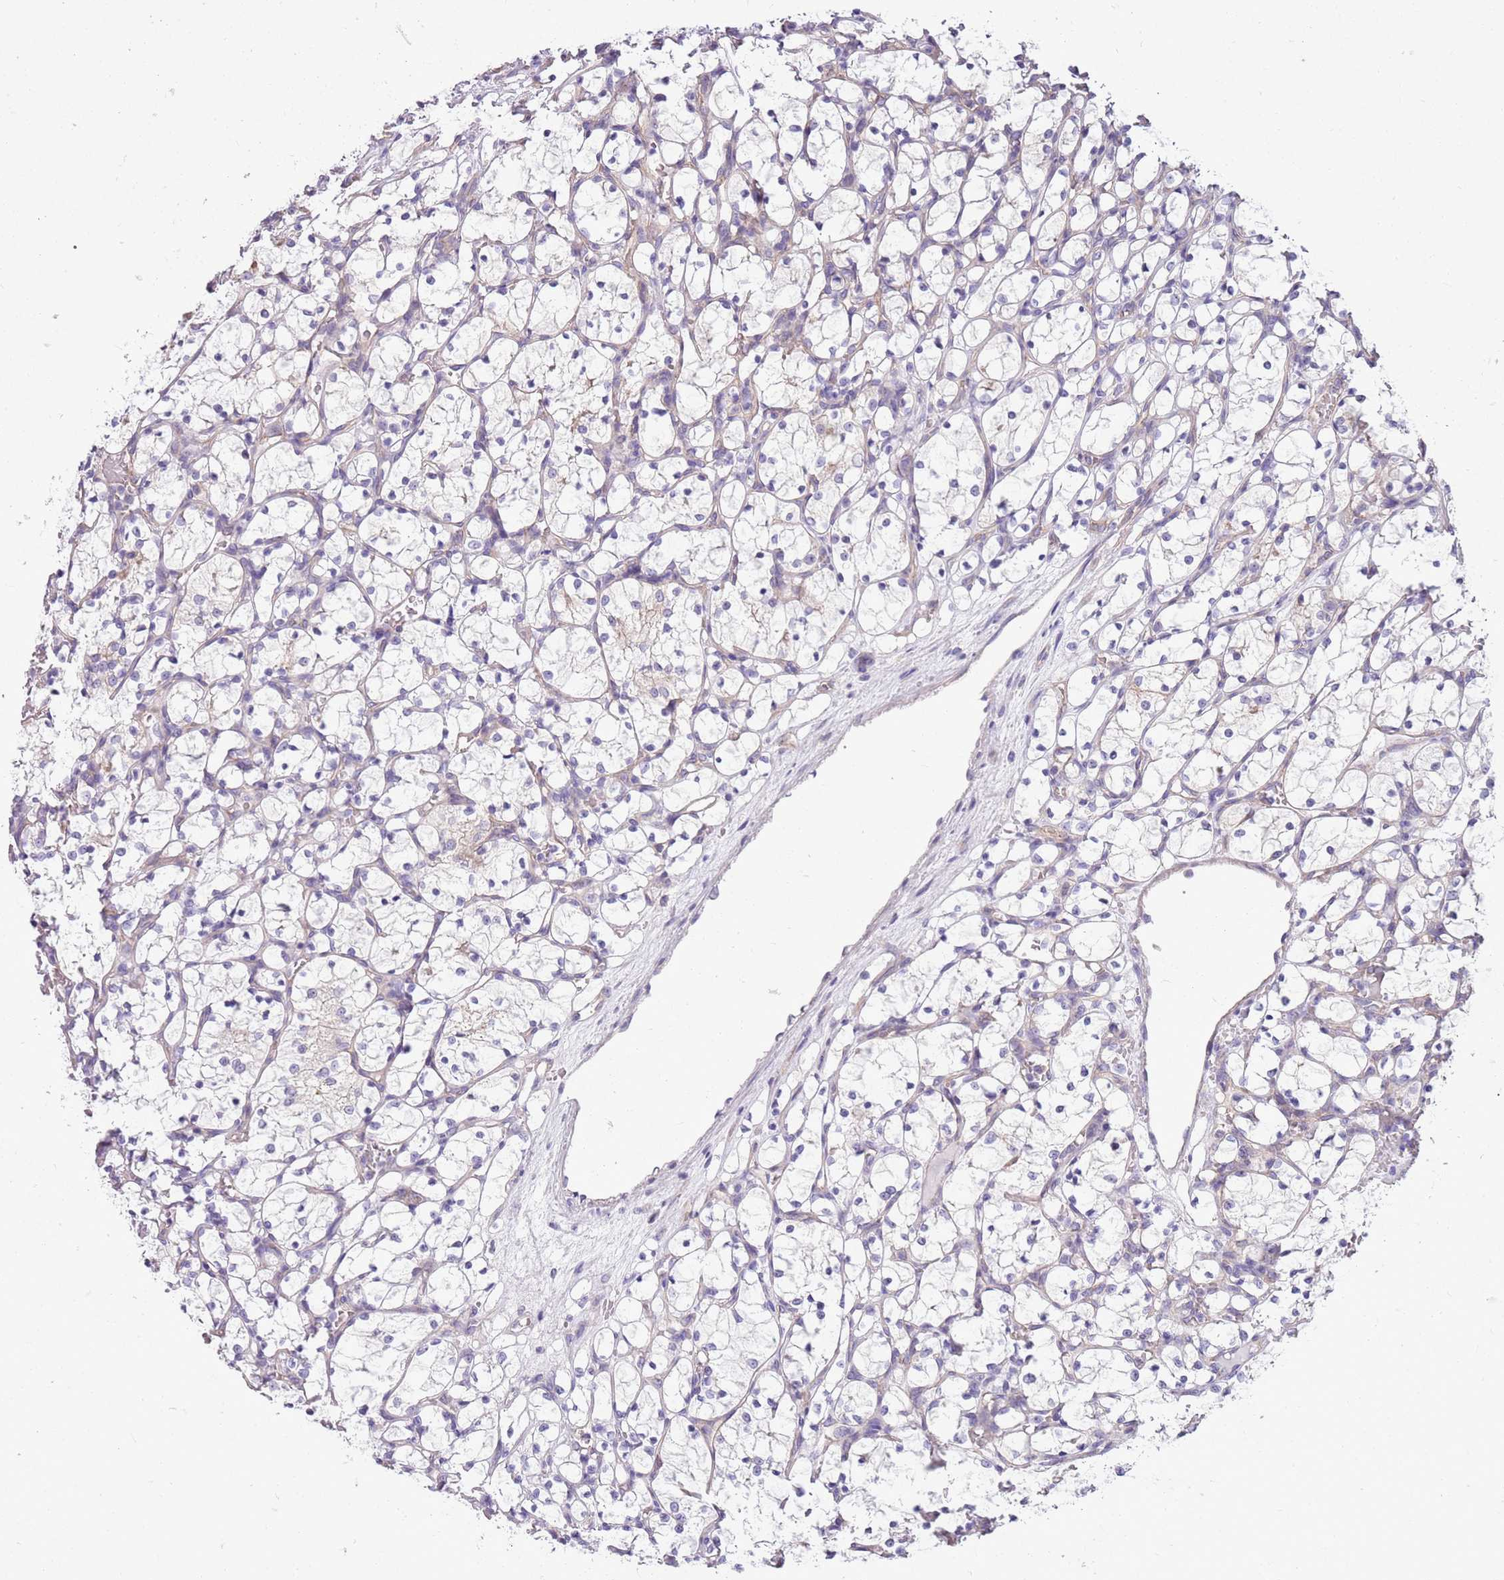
{"staining": {"intensity": "negative", "quantity": "none", "location": "none"}, "tissue": "renal cancer", "cell_type": "Tumor cells", "image_type": "cancer", "snomed": [{"axis": "morphology", "description": "Adenocarcinoma, NOS"}, {"axis": "topography", "description": "Kidney"}], "caption": "This is an immunohistochemistry image of human renal cancer (adenocarcinoma). There is no expression in tumor cells.", "gene": "PARP8", "patient": {"sex": "female", "age": 69}}